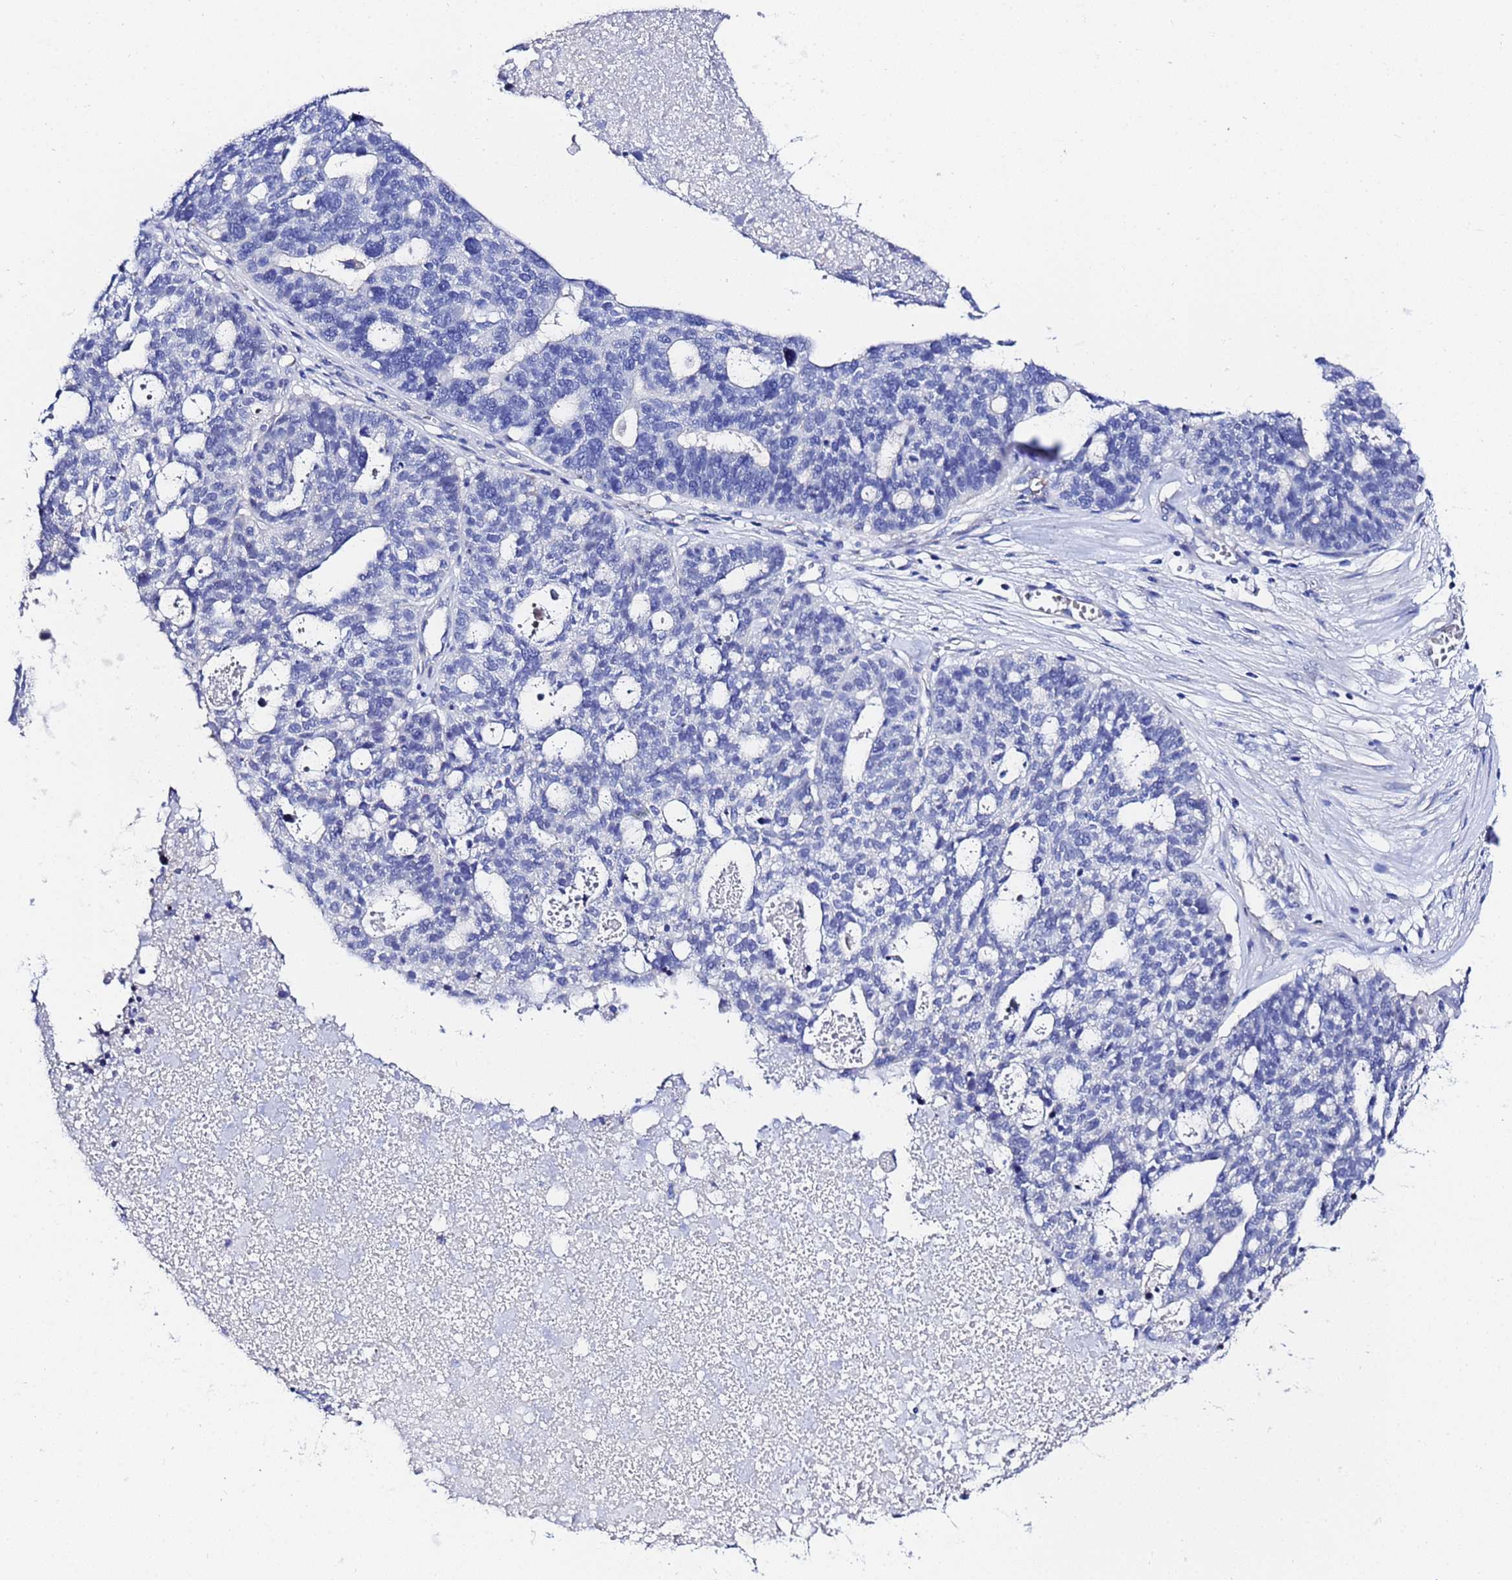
{"staining": {"intensity": "negative", "quantity": "none", "location": "none"}, "tissue": "ovarian cancer", "cell_type": "Tumor cells", "image_type": "cancer", "snomed": [{"axis": "morphology", "description": "Cystadenocarcinoma, serous, NOS"}, {"axis": "topography", "description": "Ovary"}], "caption": "Immunohistochemical staining of serous cystadenocarcinoma (ovarian) displays no significant positivity in tumor cells.", "gene": "ZNF26", "patient": {"sex": "female", "age": 59}}